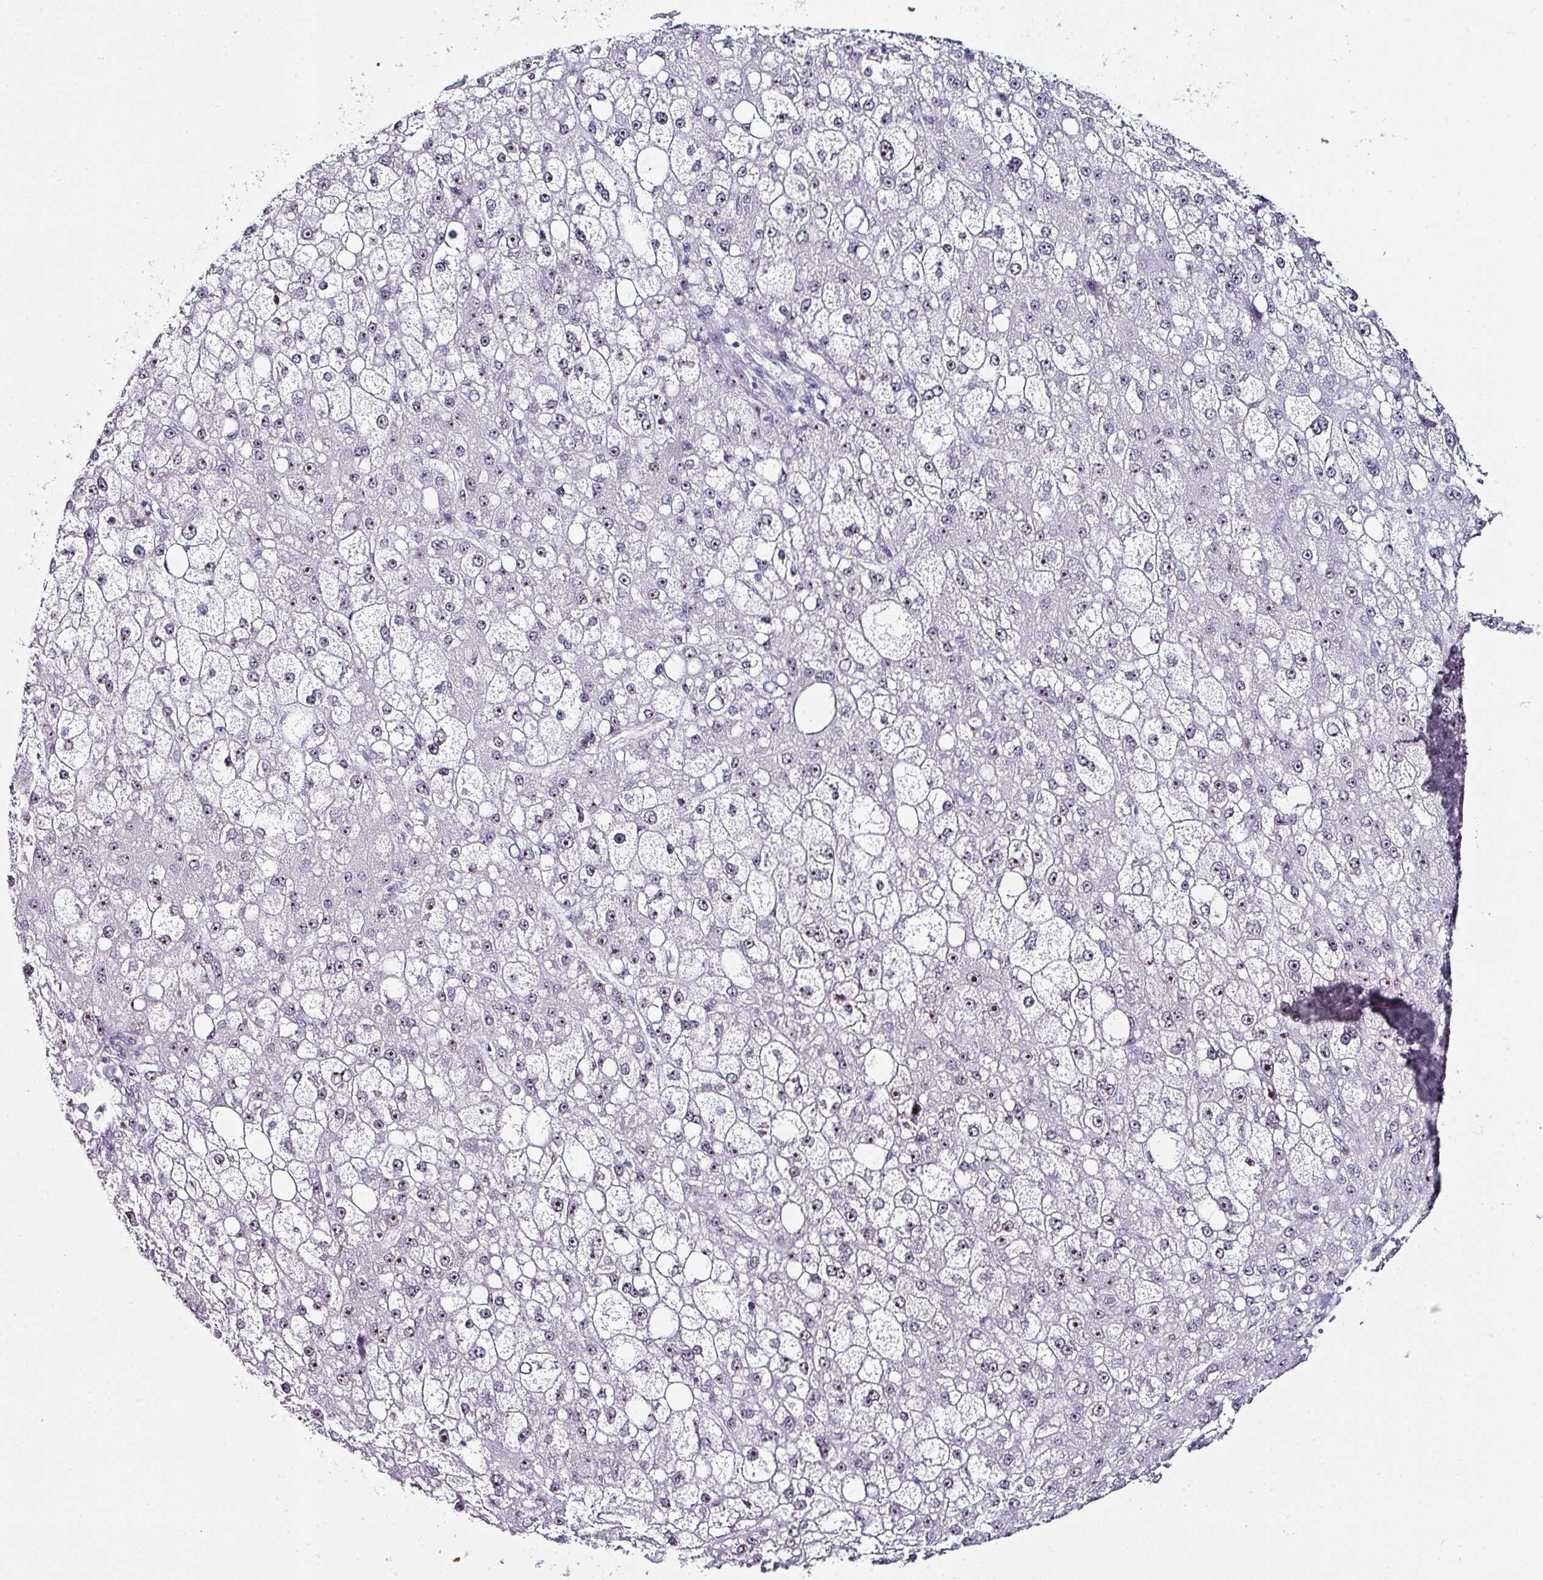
{"staining": {"intensity": "weak", "quantity": ">75%", "location": "nuclear"}, "tissue": "liver cancer", "cell_type": "Tumor cells", "image_type": "cancer", "snomed": [{"axis": "morphology", "description": "Carcinoma, Hepatocellular, NOS"}, {"axis": "topography", "description": "Liver"}], "caption": "A micrograph of human liver cancer stained for a protein shows weak nuclear brown staining in tumor cells.", "gene": "NACC2", "patient": {"sex": "male", "age": 67}}